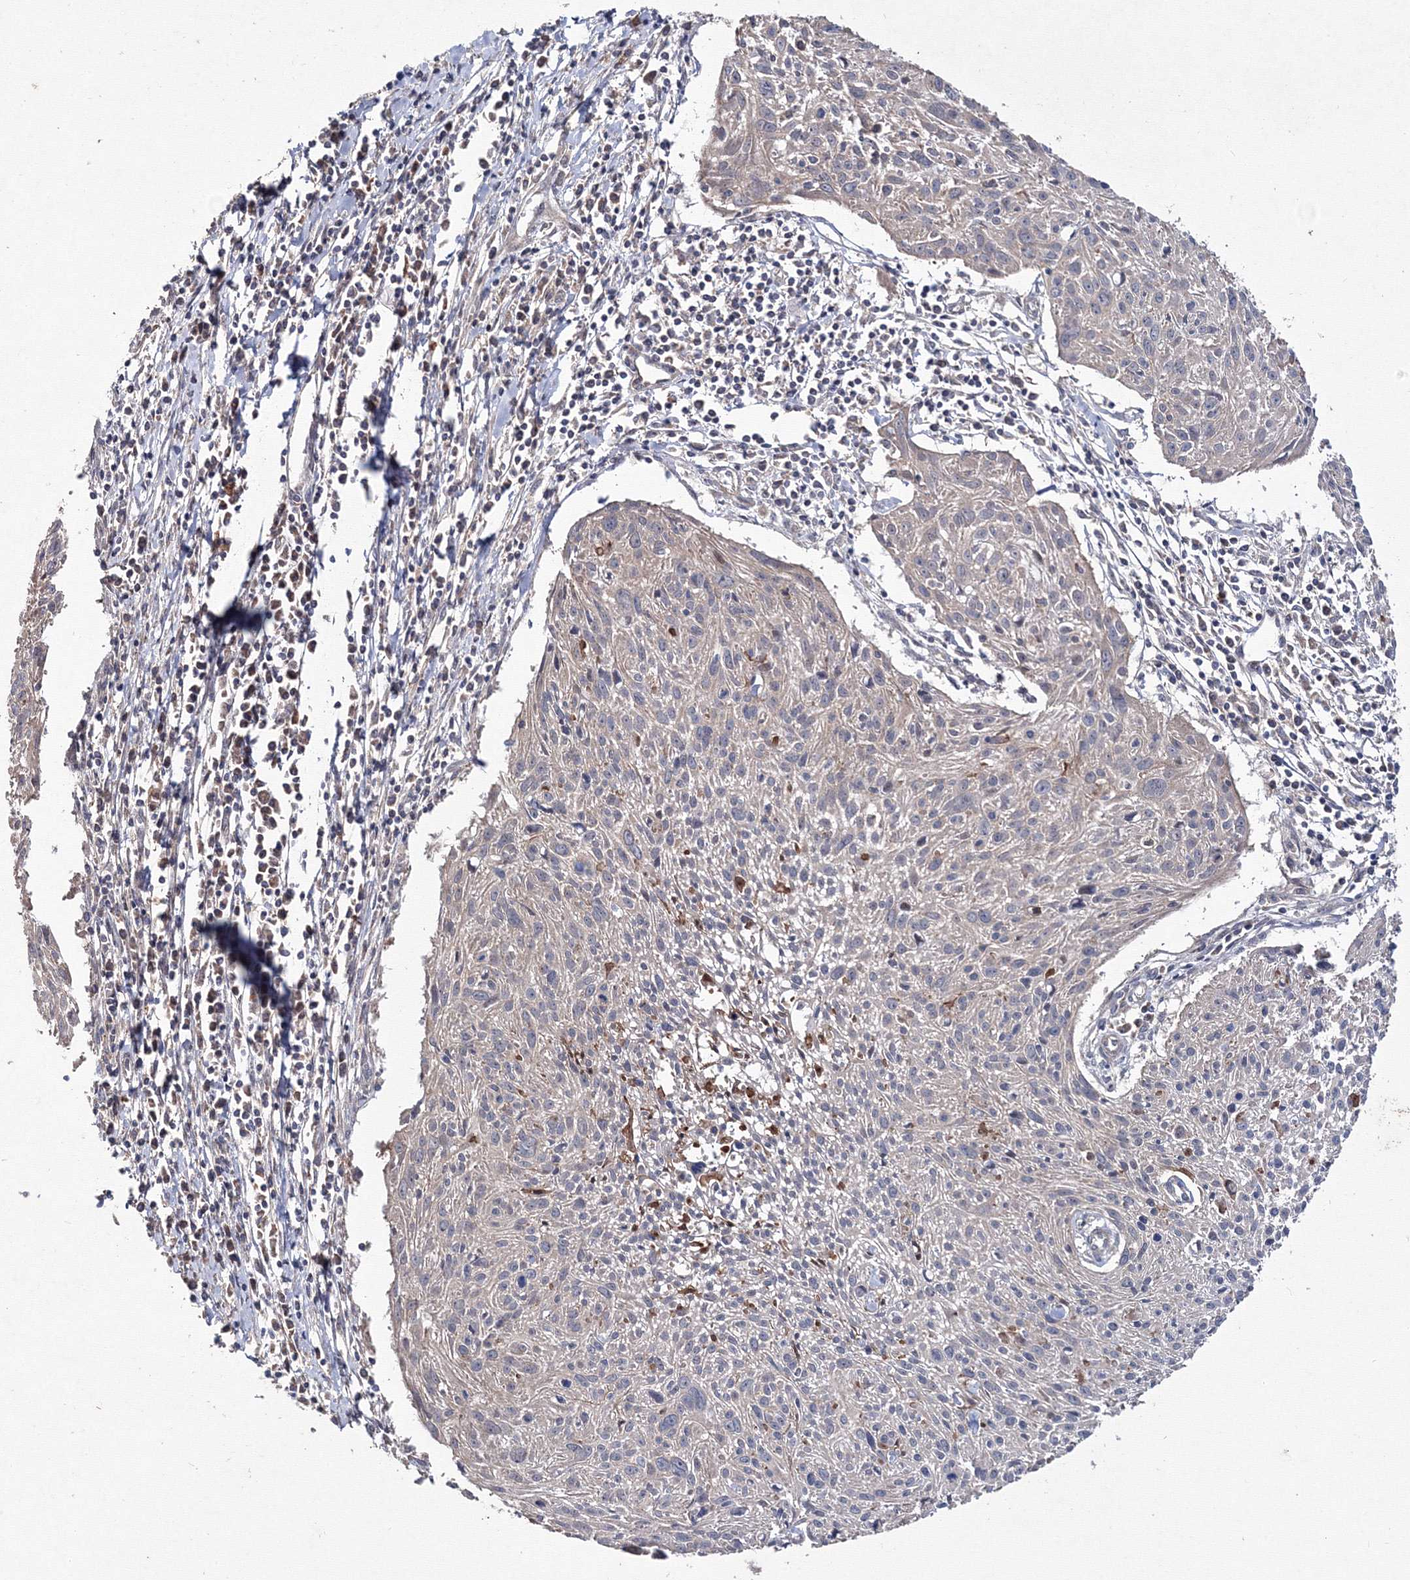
{"staining": {"intensity": "negative", "quantity": "none", "location": "none"}, "tissue": "cervical cancer", "cell_type": "Tumor cells", "image_type": "cancer", "snomed": [{"axis": "morphology", "description": "Squamous cell carcinoma, NOS"}, {"axis": "topography", "description": "Cervix"}], "caption": "DAB immunohistochemical staining of human cervical squamous cell carcinoma displays no significant positivity in tumor cells. The staining was performed using DAB (3,3'-diaminobenzidine) to visualize the protein expression in brown, while the nuclei were stained in blue with hematoxylin (Magnification: 20x).", "gene": "PPP2R2B", "patient": {"sex": "female", "age": 51}}